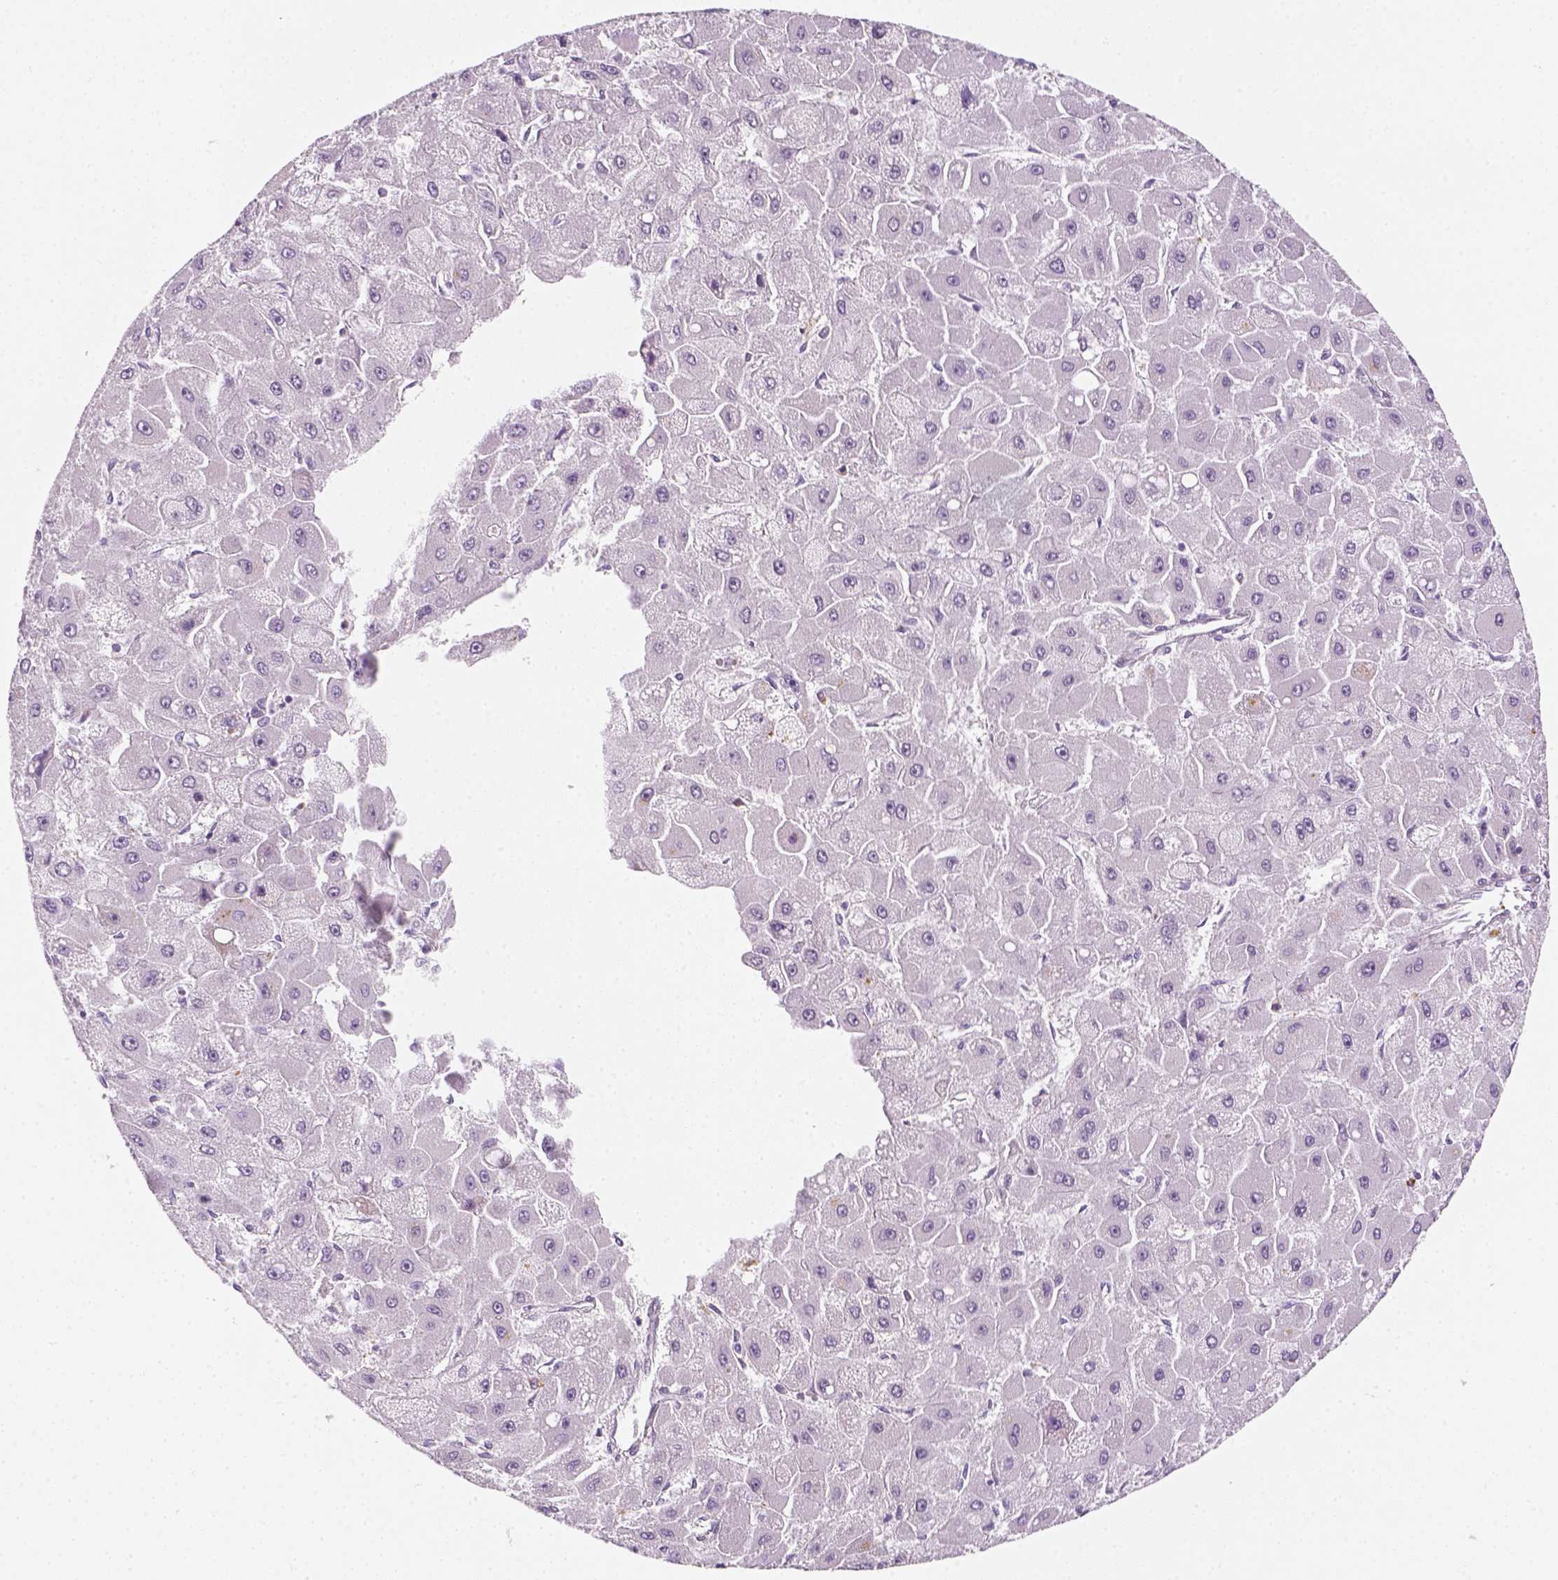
{"staining": {"intensity": "negative", "quantity": "none", "location": "none"}, "tissue": "liver cancer", "cell_type": "Tumor cells", "image_type": "cancer", "snomed": [{"axis": "morphology", "description": "Carcinoma, Hepatocellular, NOS"}, {"axis": "topography", "description": "Liver"}], "caption": "Immunohistochemistry (IHC) of human liver cancer (hepatocellular carcinoma) displays no expression in tumor cells.", "gene": "FAM163B", "patient": {"sex": "female", "age": 25}}